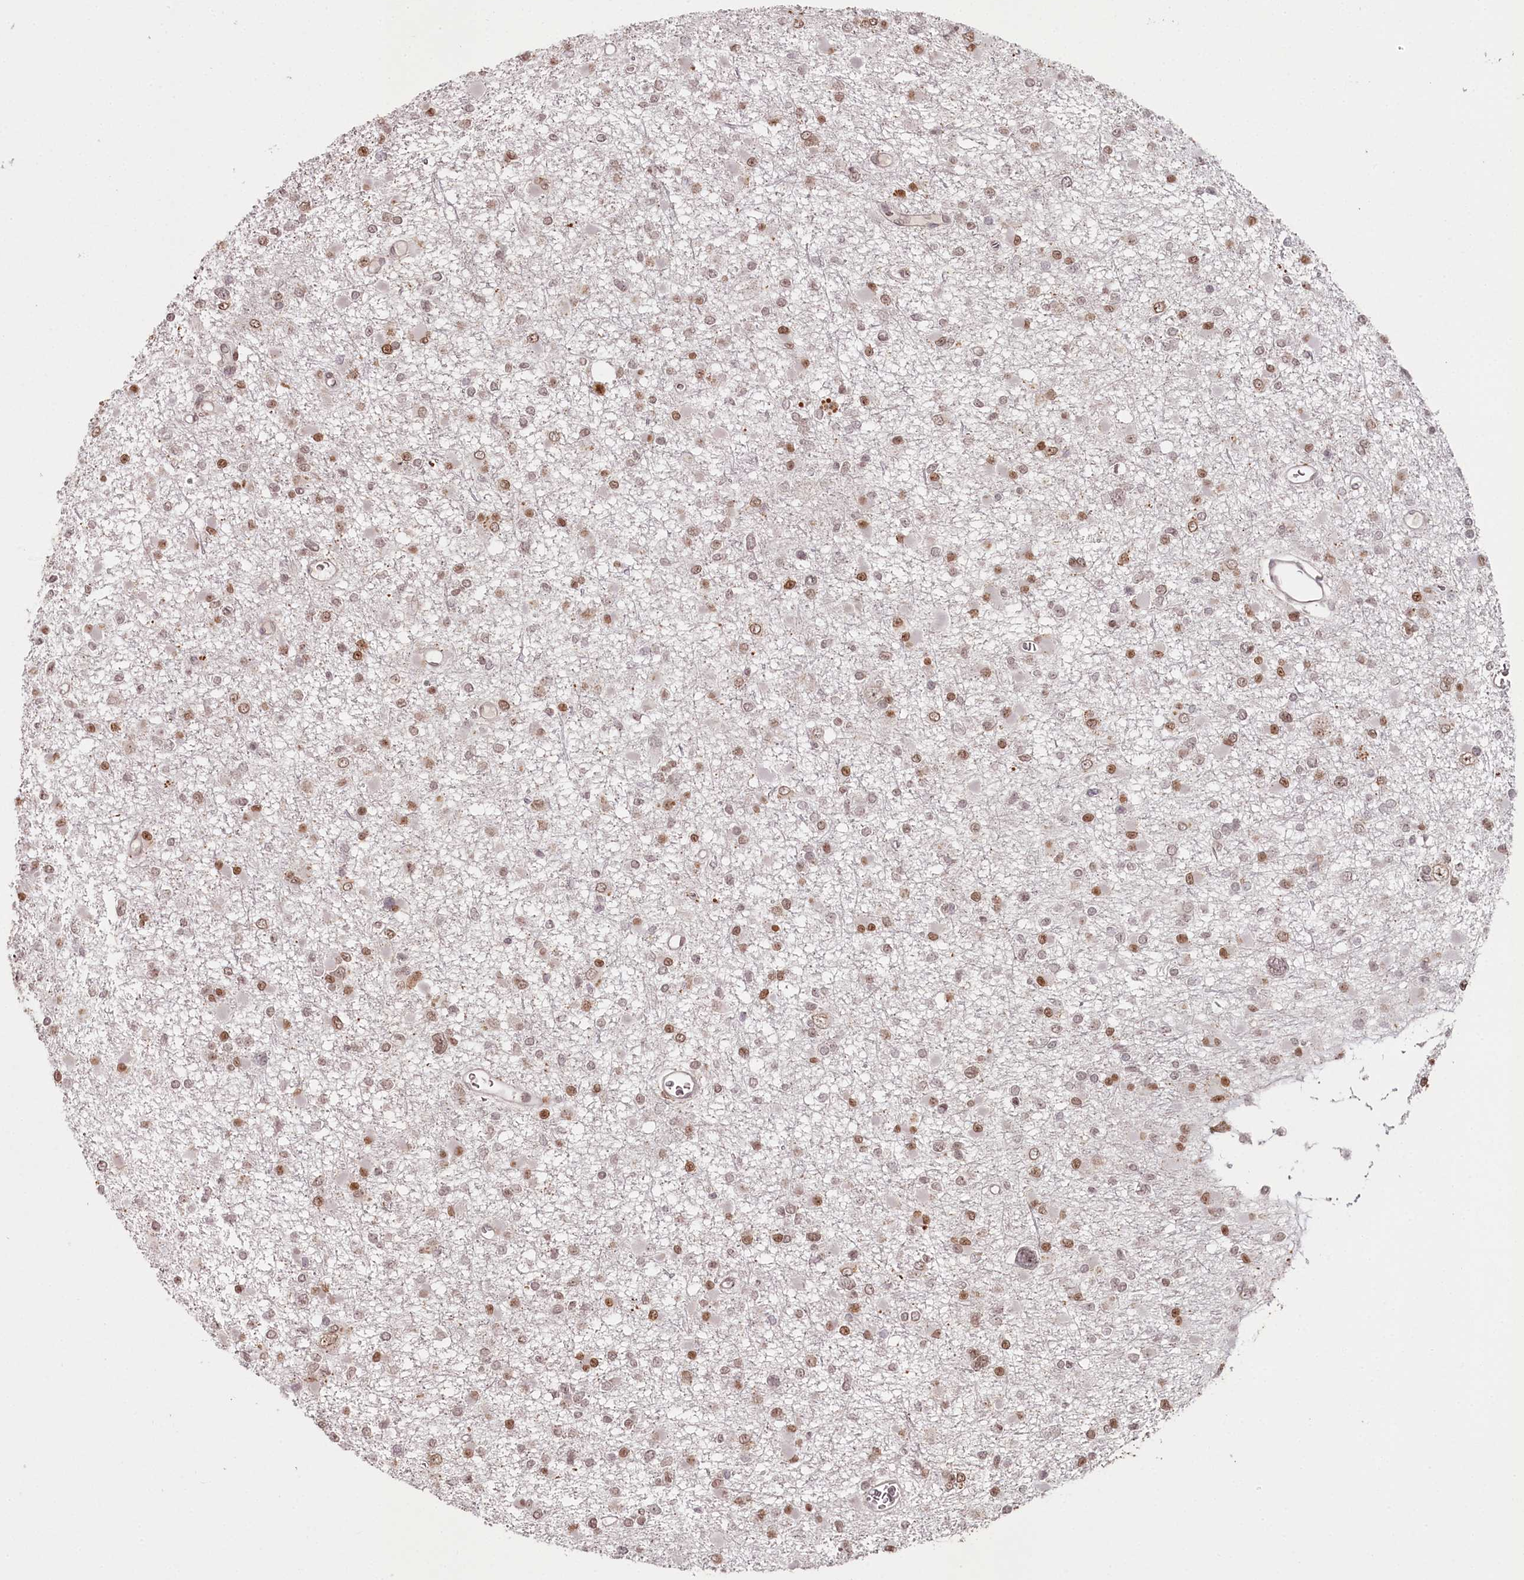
{"staining": {"intensity": "moderate", "quantity": "25%-75%", "location": "nuclear"}, "tissue": "glioma", "cell_type": "Tumor cells", "image_type": "cancer", "snomed": [{"axis": "morphology", "description": "Glioma, malignant, Low grade"}, {"axis": "topography", "description": "Brain"}], "caption": "Immunohistochemistry micrograph of neoplastic tissue: glioma stained using IHC shows medium levels of moderate protein expression localized specifically in the nuclear of tumor cells, appearing as a nuclear brown color.", "gene": "THYN1", "patient": {"sex": "female", "age": 22}}